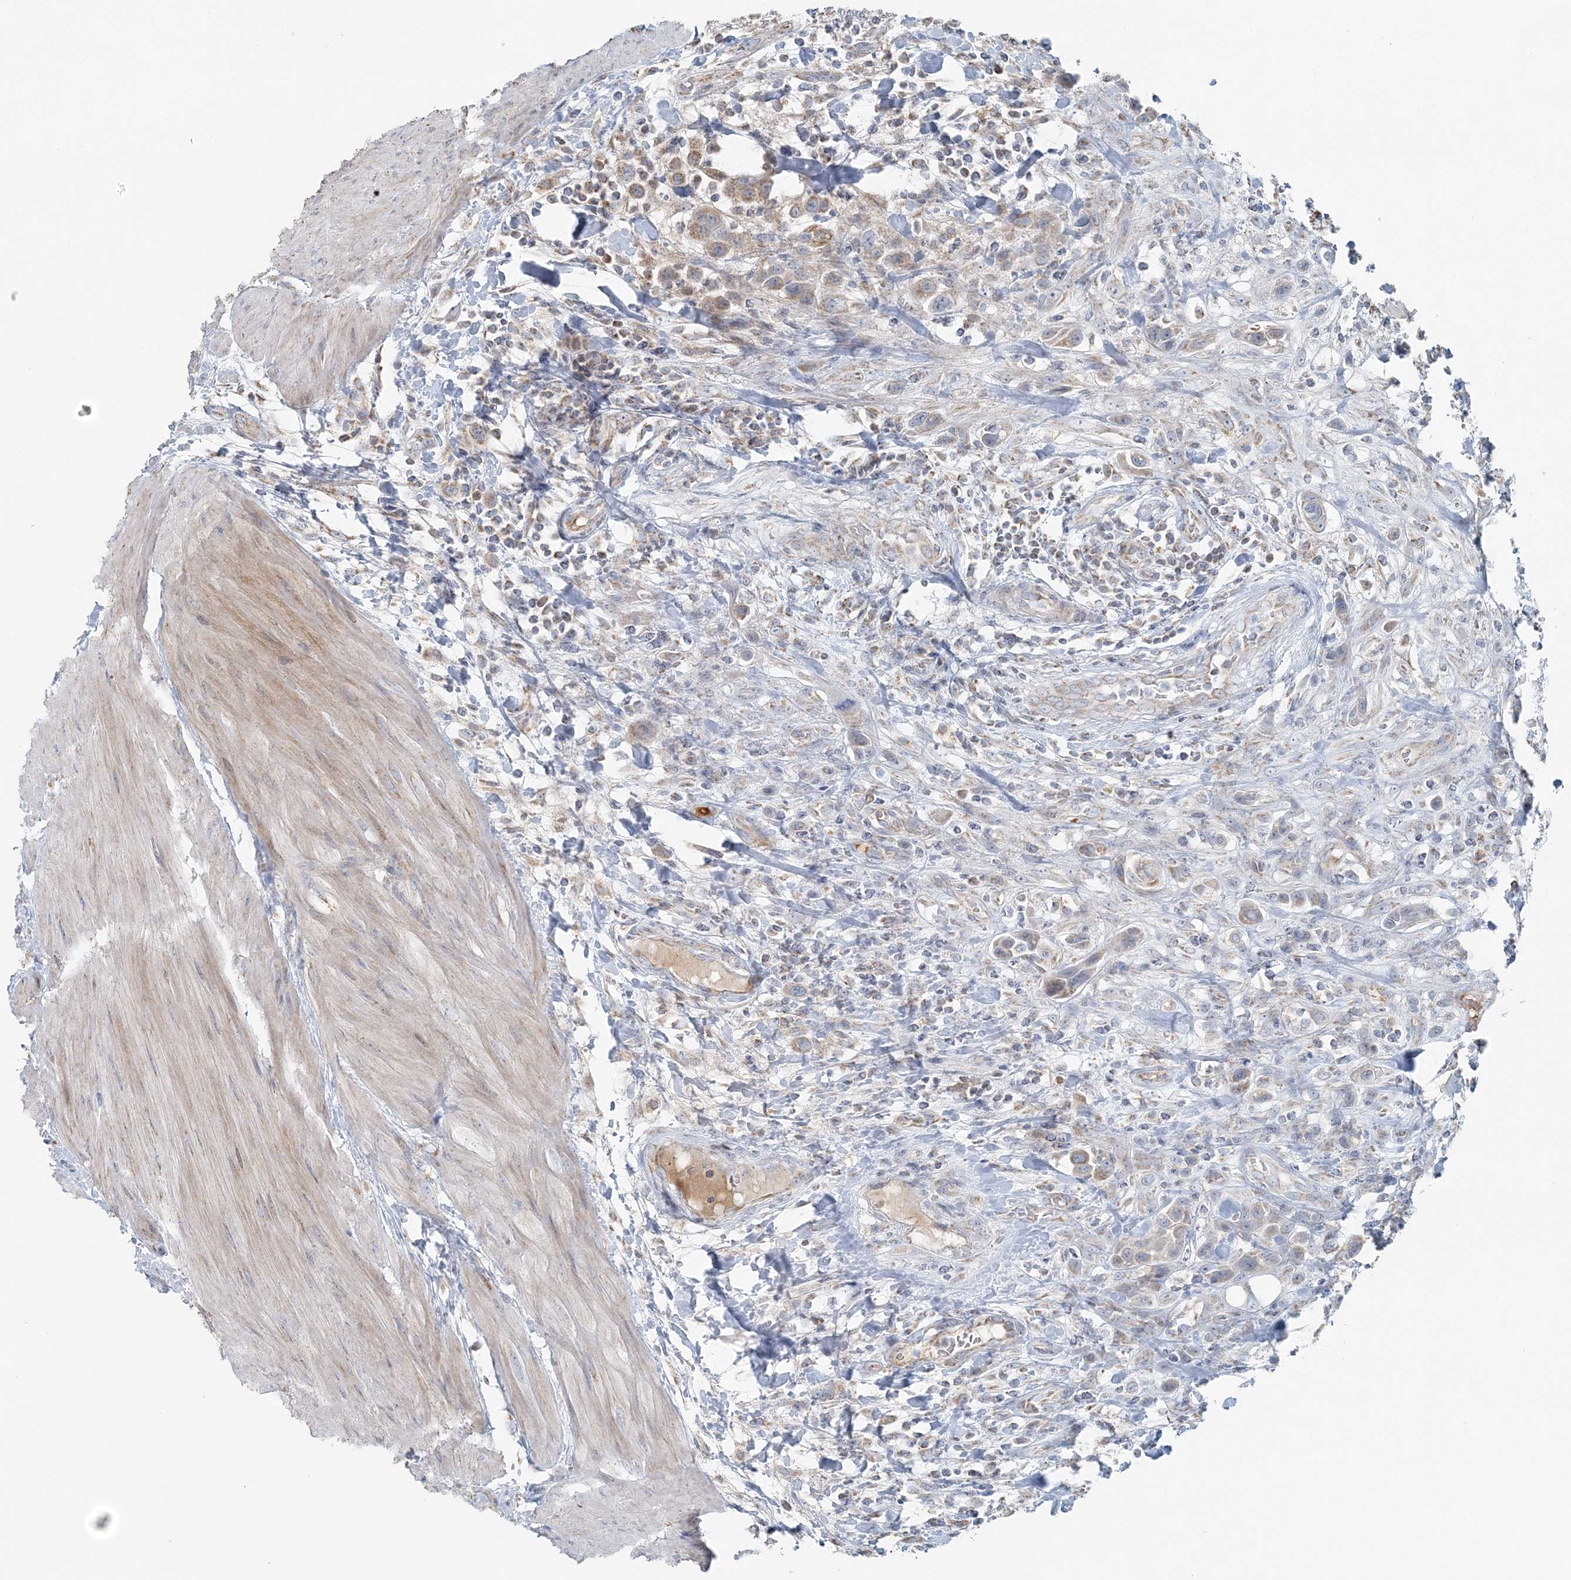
{"staining": {"intensity": "weak", "quantity": "25%-75%", "location": "cytoplasmic/membranous"}, "tissue": "urothelial cancer", "cell_type": "Tumor cells", "image_type": "cancer", "snomed": [{"axis": "morphology", "description": "Urothelial carcinoma, High grade"}, {"axis": "topography", "description": "Urinary bladder"}], "caption": "Human high-grade urothelial carcinoma stained with a protein marker reveals weak staining in tumor cells.", "gene": "SLC22A16", "patient": {"sex": "male", "age": 50}}